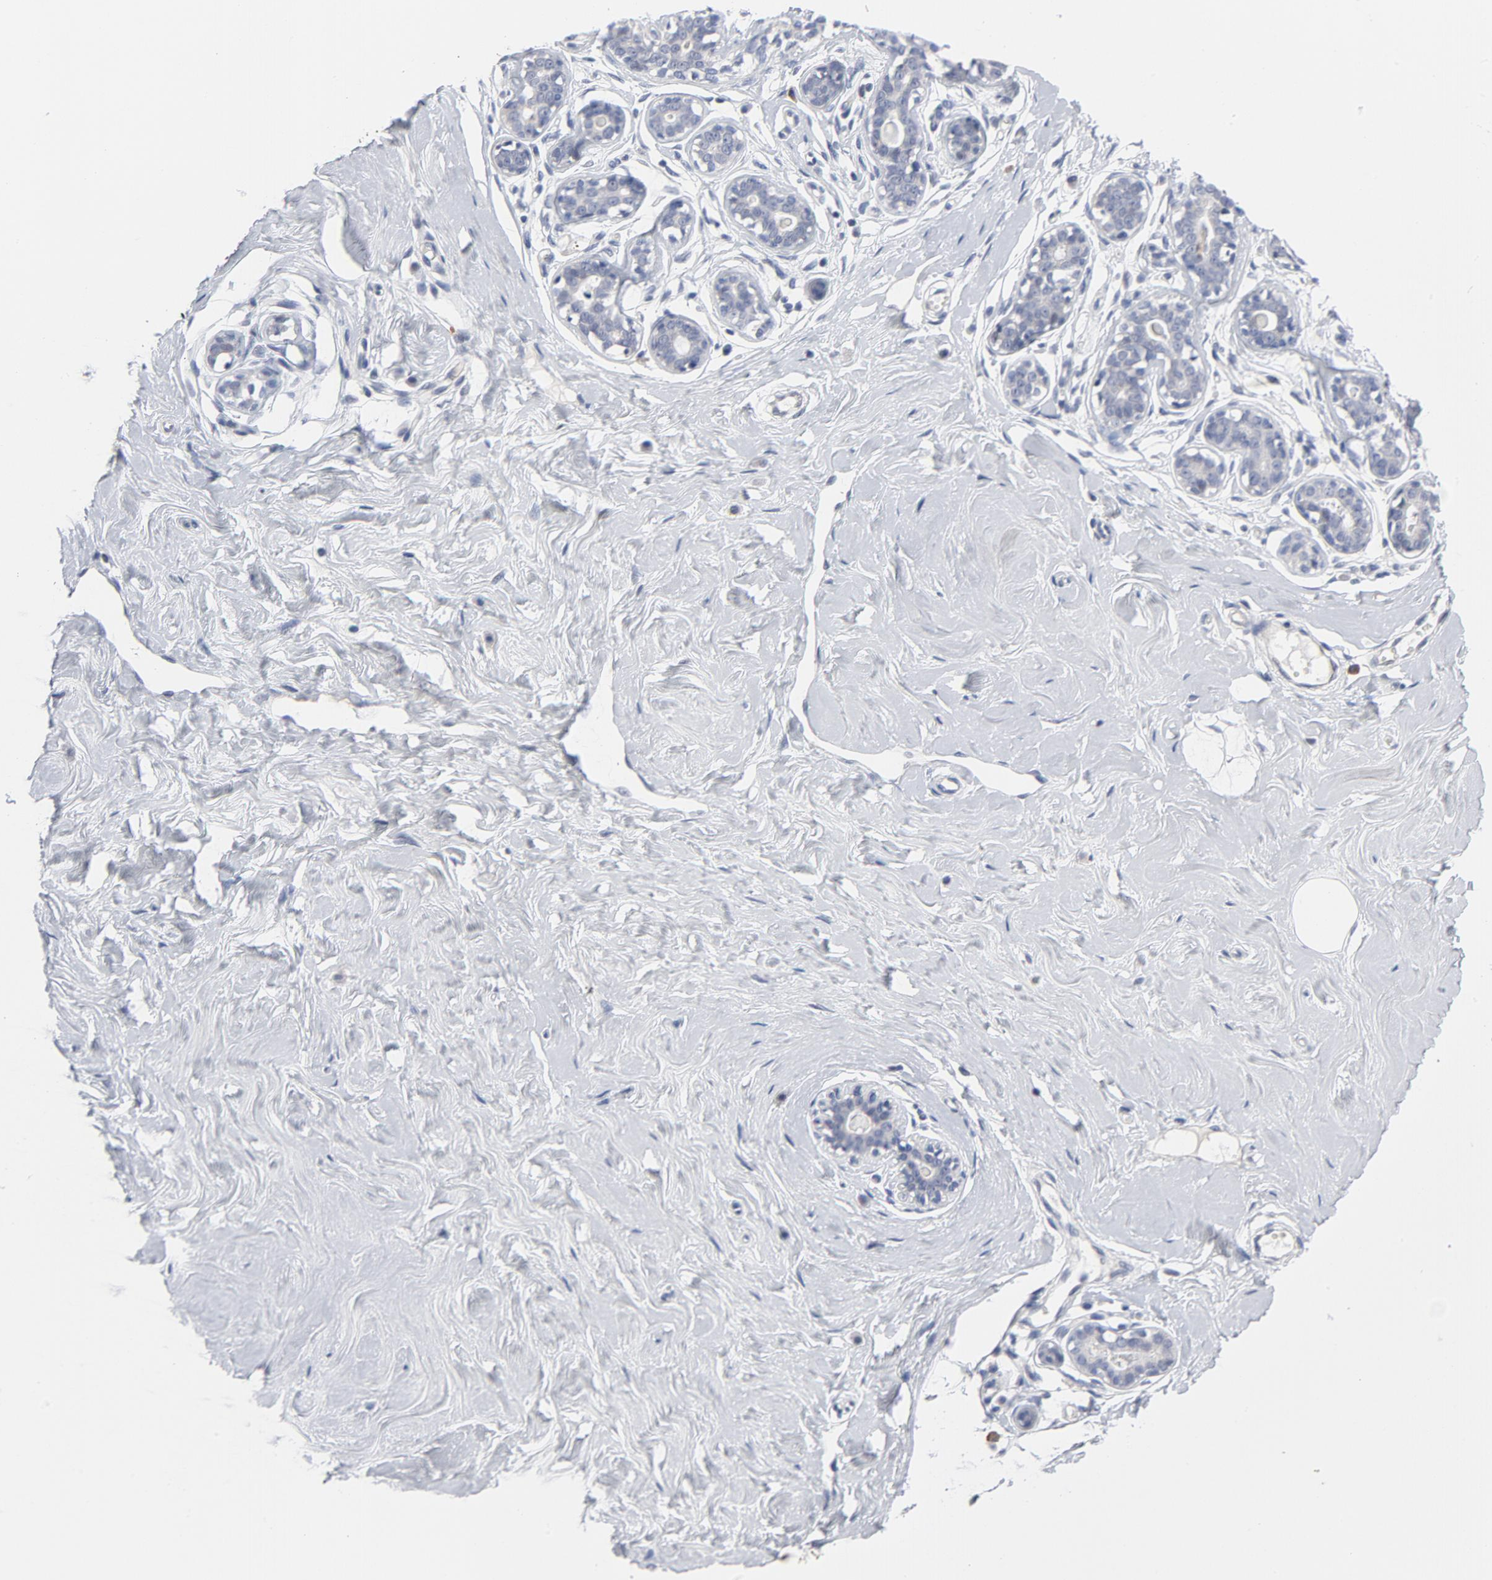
{"staining": {"intensity": "negative", "quantity": "none", "location": "none"}, "tissue": "breast", "cell_type": "Adipocytes", "image_type": "normal", "snomed": [{"axis": "morphology", "description": "Normal tissue, NOS"}, {"axis": "topography", "description": "Breast"}], "caption": "Image shows no protein expression in adipocytes of normal breast.", "gene": "KCNK13", "patient": {"sex": "female", "age": 23}}